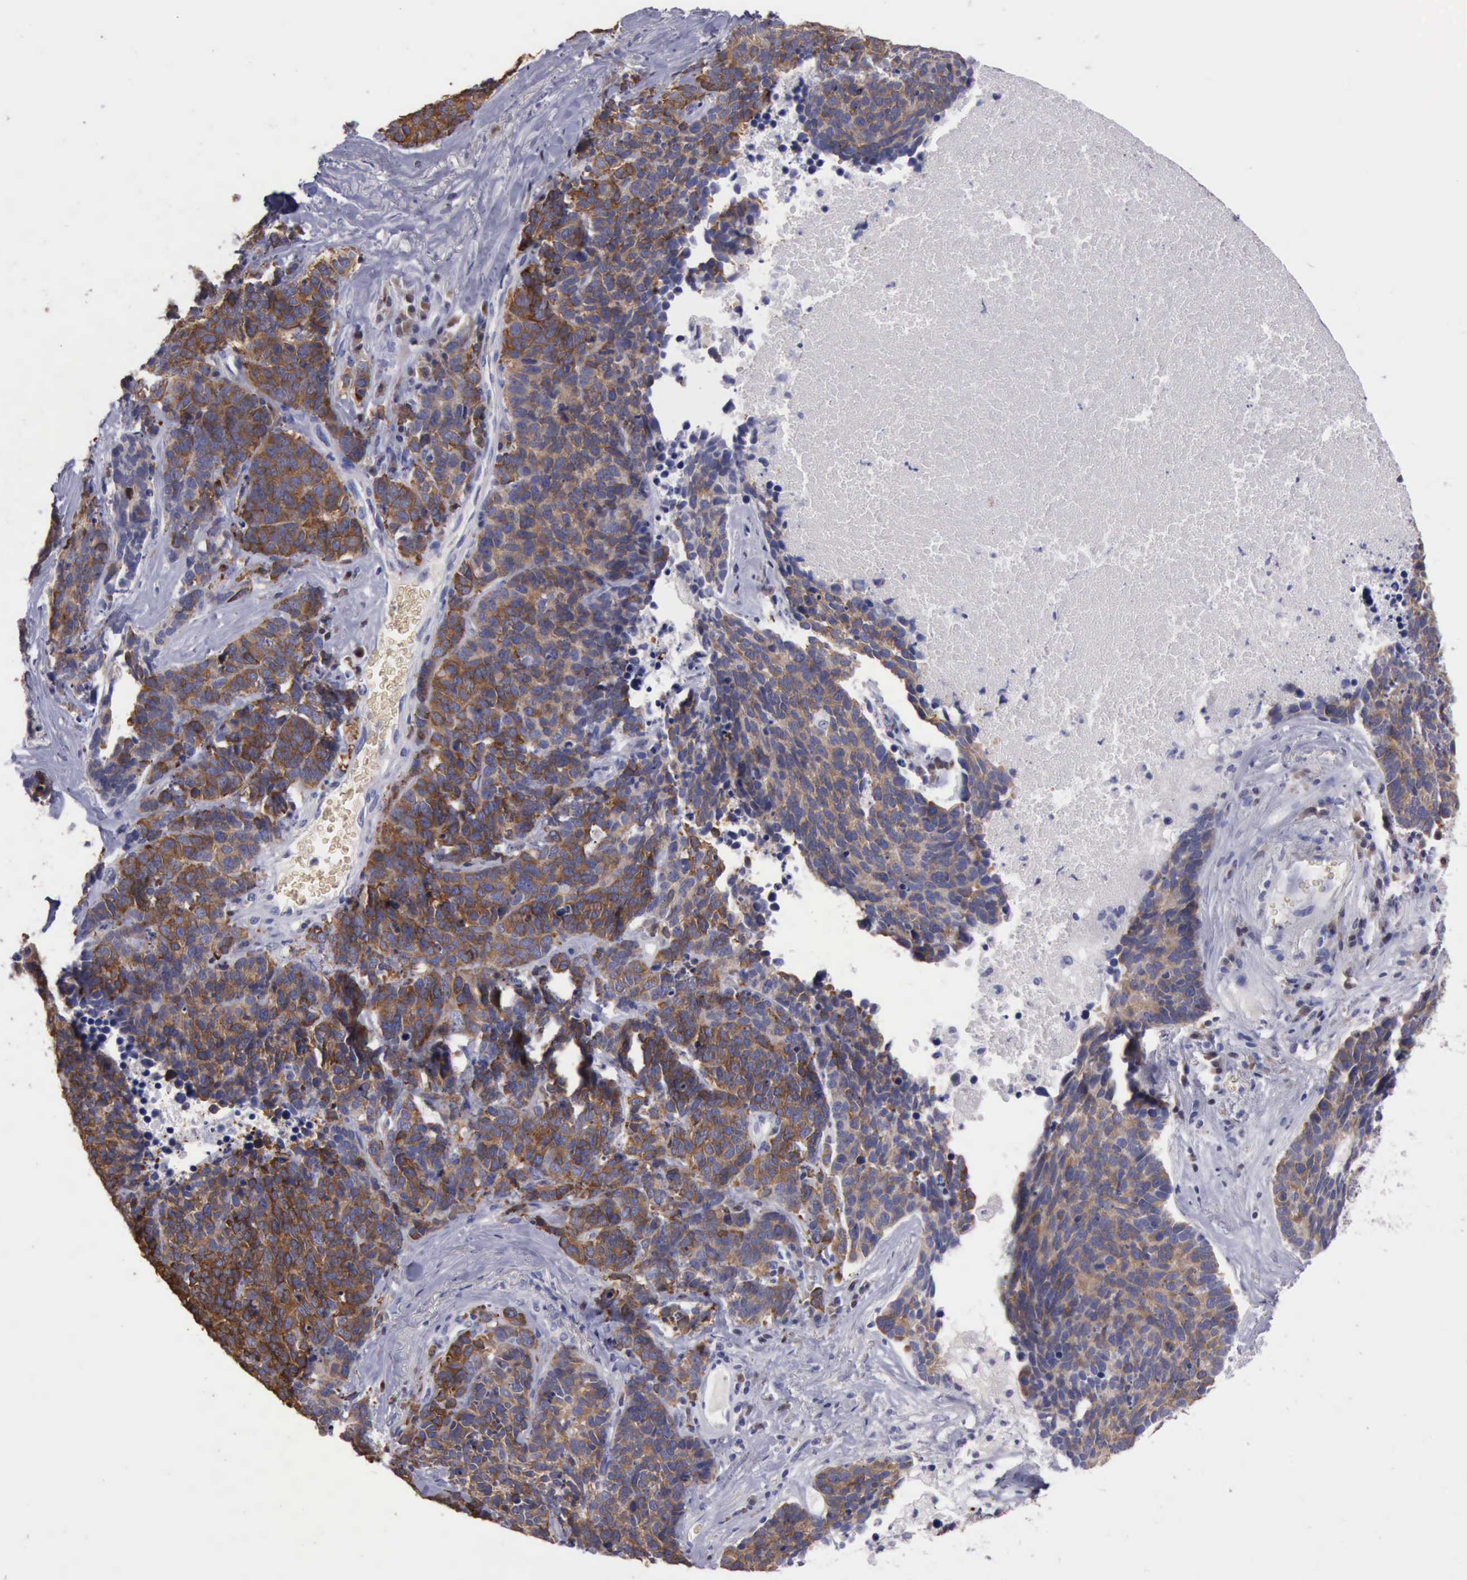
{"staining": {"intensity": "moderate", "quantity": ">75%", "location": "cytoplasmic/membranous"}, "tissue": "lung cancer", "cell_type": "Tumor cells", "image_type": "cancer", "snomed": [{"axis": "morphology", "description": "Neoplasm, malignant, NOS"}, {"axis": "topography", "description": "Lung"}], "caption": "Immunohistochemical staining of lung cancer demonstrates medium levels of moderate cytoplasmic/membranous expression in approximately >75% of tumor cells. The protein of interest is shown in brown color, while the nuclei are stained blue.", "gene": "CEP128", "patient": {"sex": "female", "age": 75}}